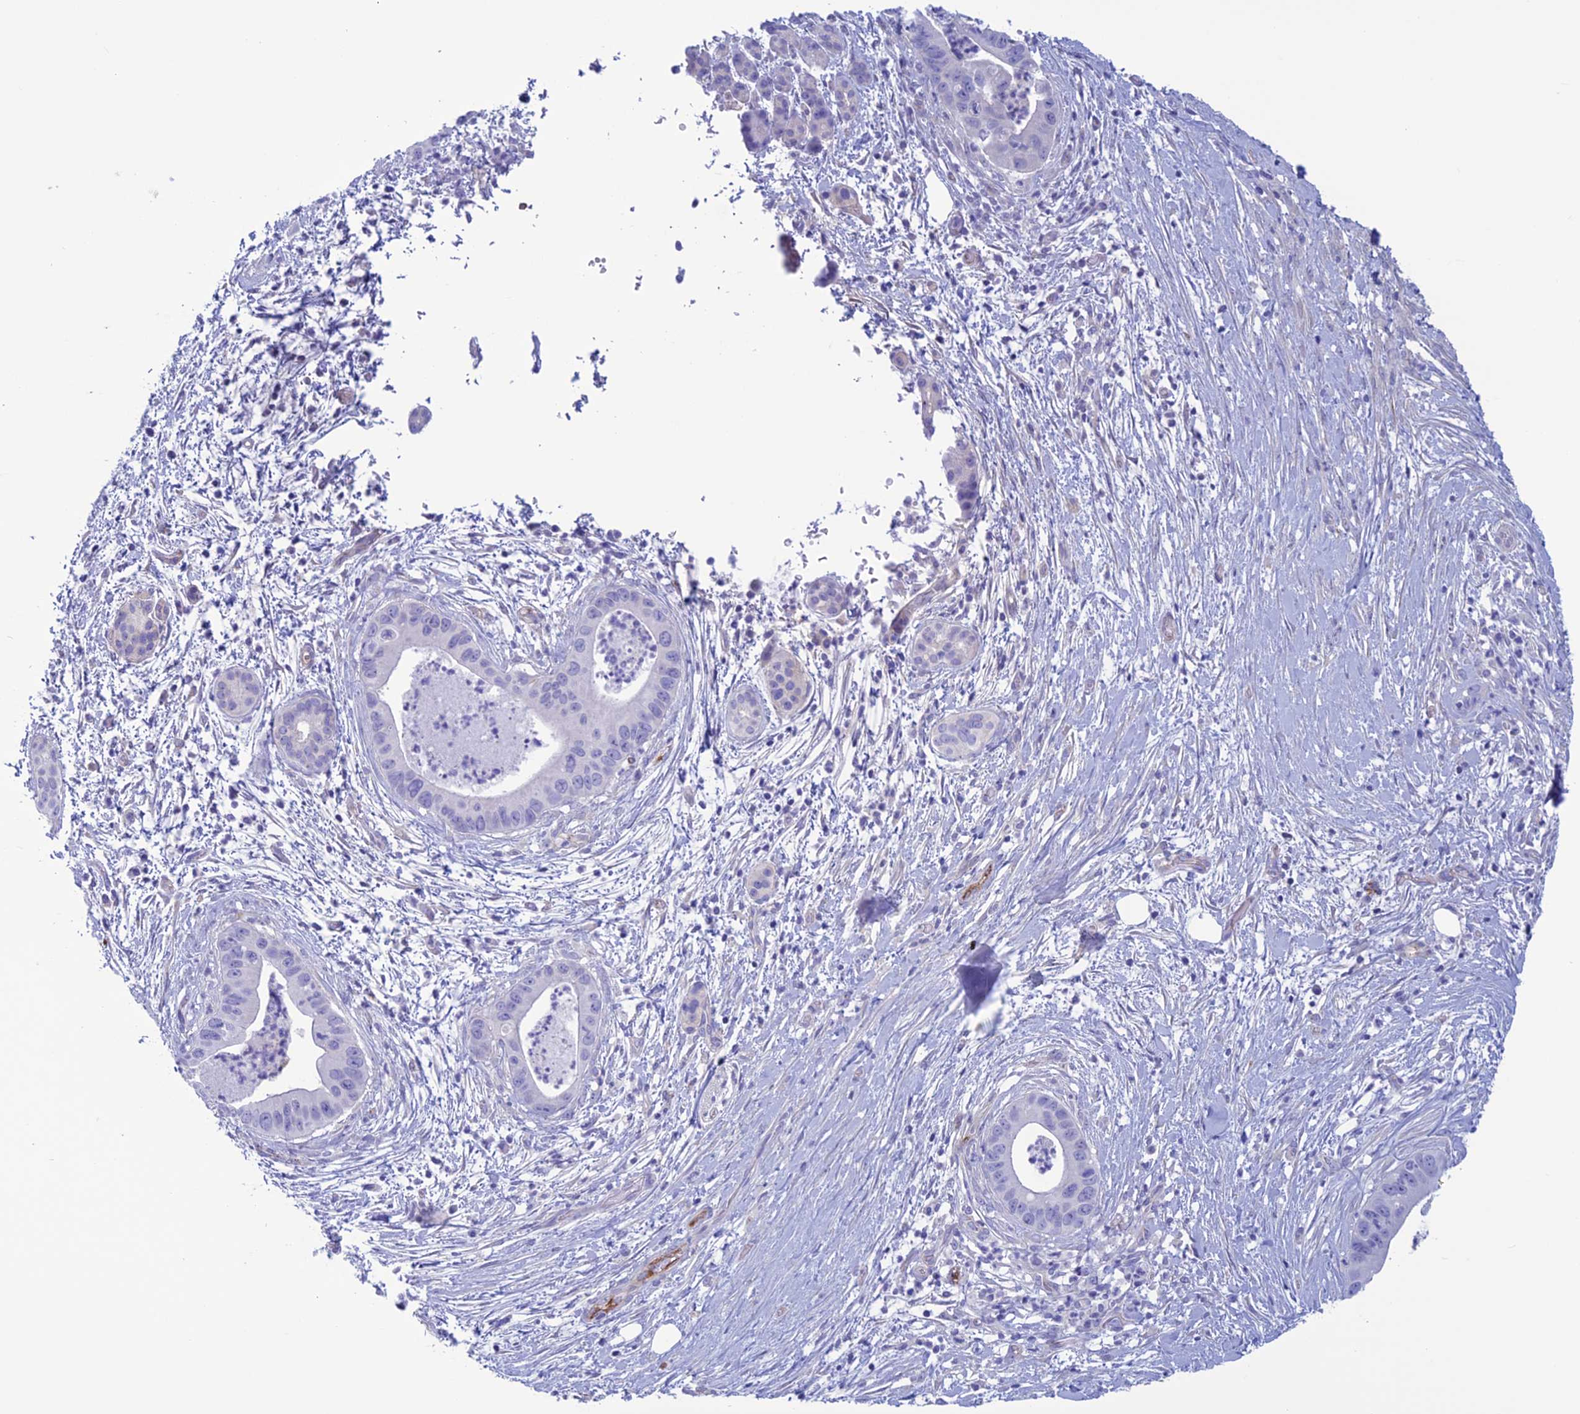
{"staining": {"intensity": "moderate", "quantity": "<25%", "location": "cytoplasmic/membranous"}, "tissue": "pancreatic cancer", "cell_type": "Tumor cells", "image_type": "cancer", "snomed": [{"axis": "morphology", "description": "Adenocarcinoma, NOS"}, {"axis": "topography", "description": "Pancreas"}], "caption": "Immunohistochemistry (IHC) photomicrograph of human pancreatic cancer stained for a protein (brown), which displays low levels of moderate cytoplasmic/membranous staining in about <25% of tumor cells.", "gene": "CDC42EP5", "patient": {"sex": "male", "age": 73}}